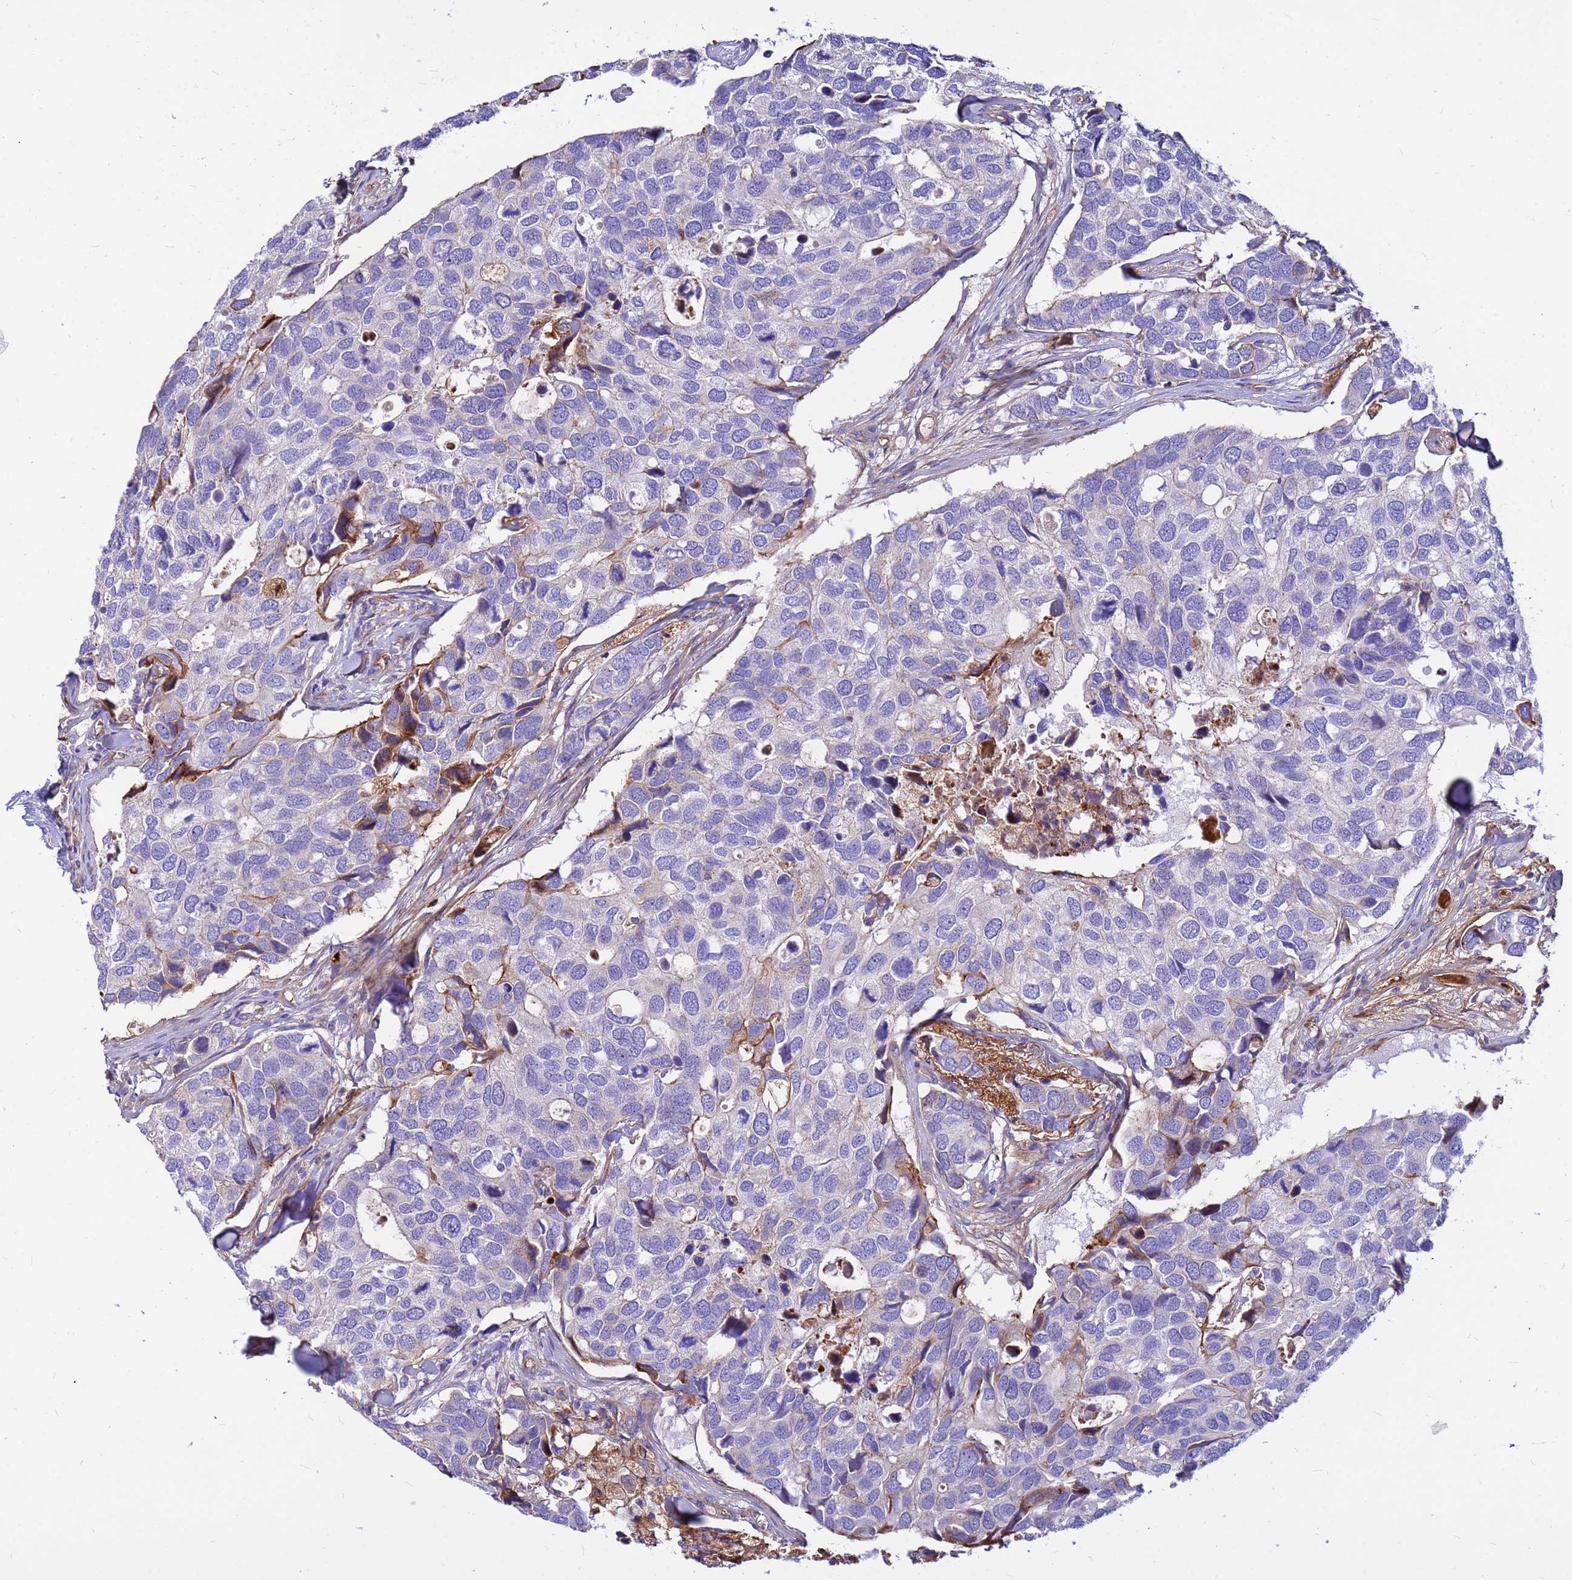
{"staining": {"intensity": "negative", "quantity": "none", "location": "none"}, "tissue": "breast cancer", "cell_type": "Tumor cells", "image_type": "cancer", "snomed": [{"axis": "morphology", "description": "Duct carcinoma"}, {"axis": "topography", "description": "Breast"}], "caption": "High power microscopy photomicrograph of an immunohistochemistry (IHC) photomicrograph of breast infiltrating ductal carcinoma, revealing no significant positivity in tumor cells. (Stains: DAB IHC with hematoxylin counter stain, Microscopy: brightfield microscopy at high magnification).", "gene": "CRHBP", "patient": {"sex": "female", "age": 83}}